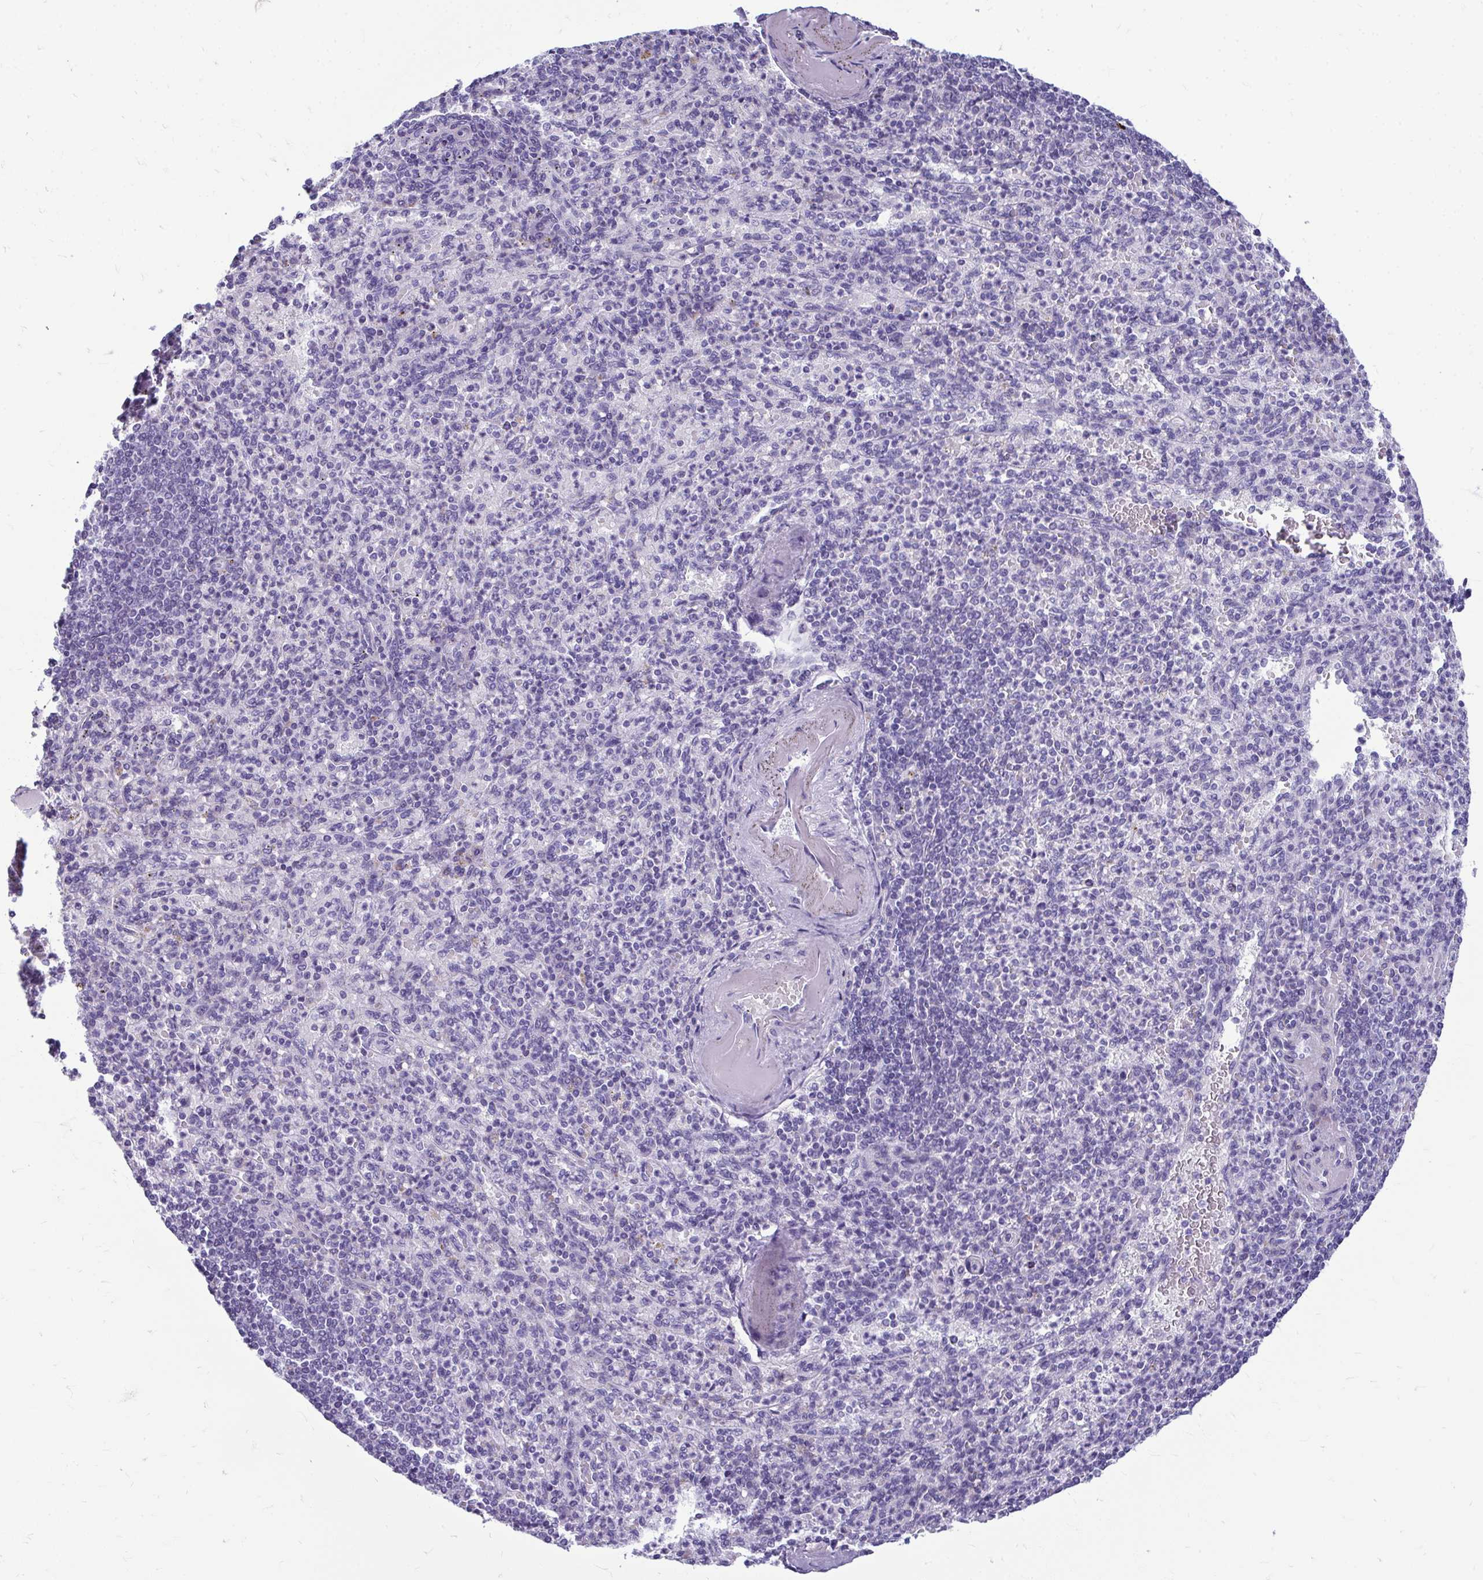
{"staining": {"intensity": "negative", "quantity": "none", "location": "none"}, "tissue": "spleen", "cell_type": "Cells in red pulp", "image_type": "normal", "snomed": [{"axis": "morphology", "description": "Normal tissue, NOS"}, {"axis": "topography", "description": "Spleen"}], "caption": "Cells in red pulp are negative for protein expression in unremarkable human spleen. (Immunohistochemistry (ihc), brightfield microscopy, high magnification).", "gene": "SERPINI1", "patient": {"sex": "female", "age": 74}}